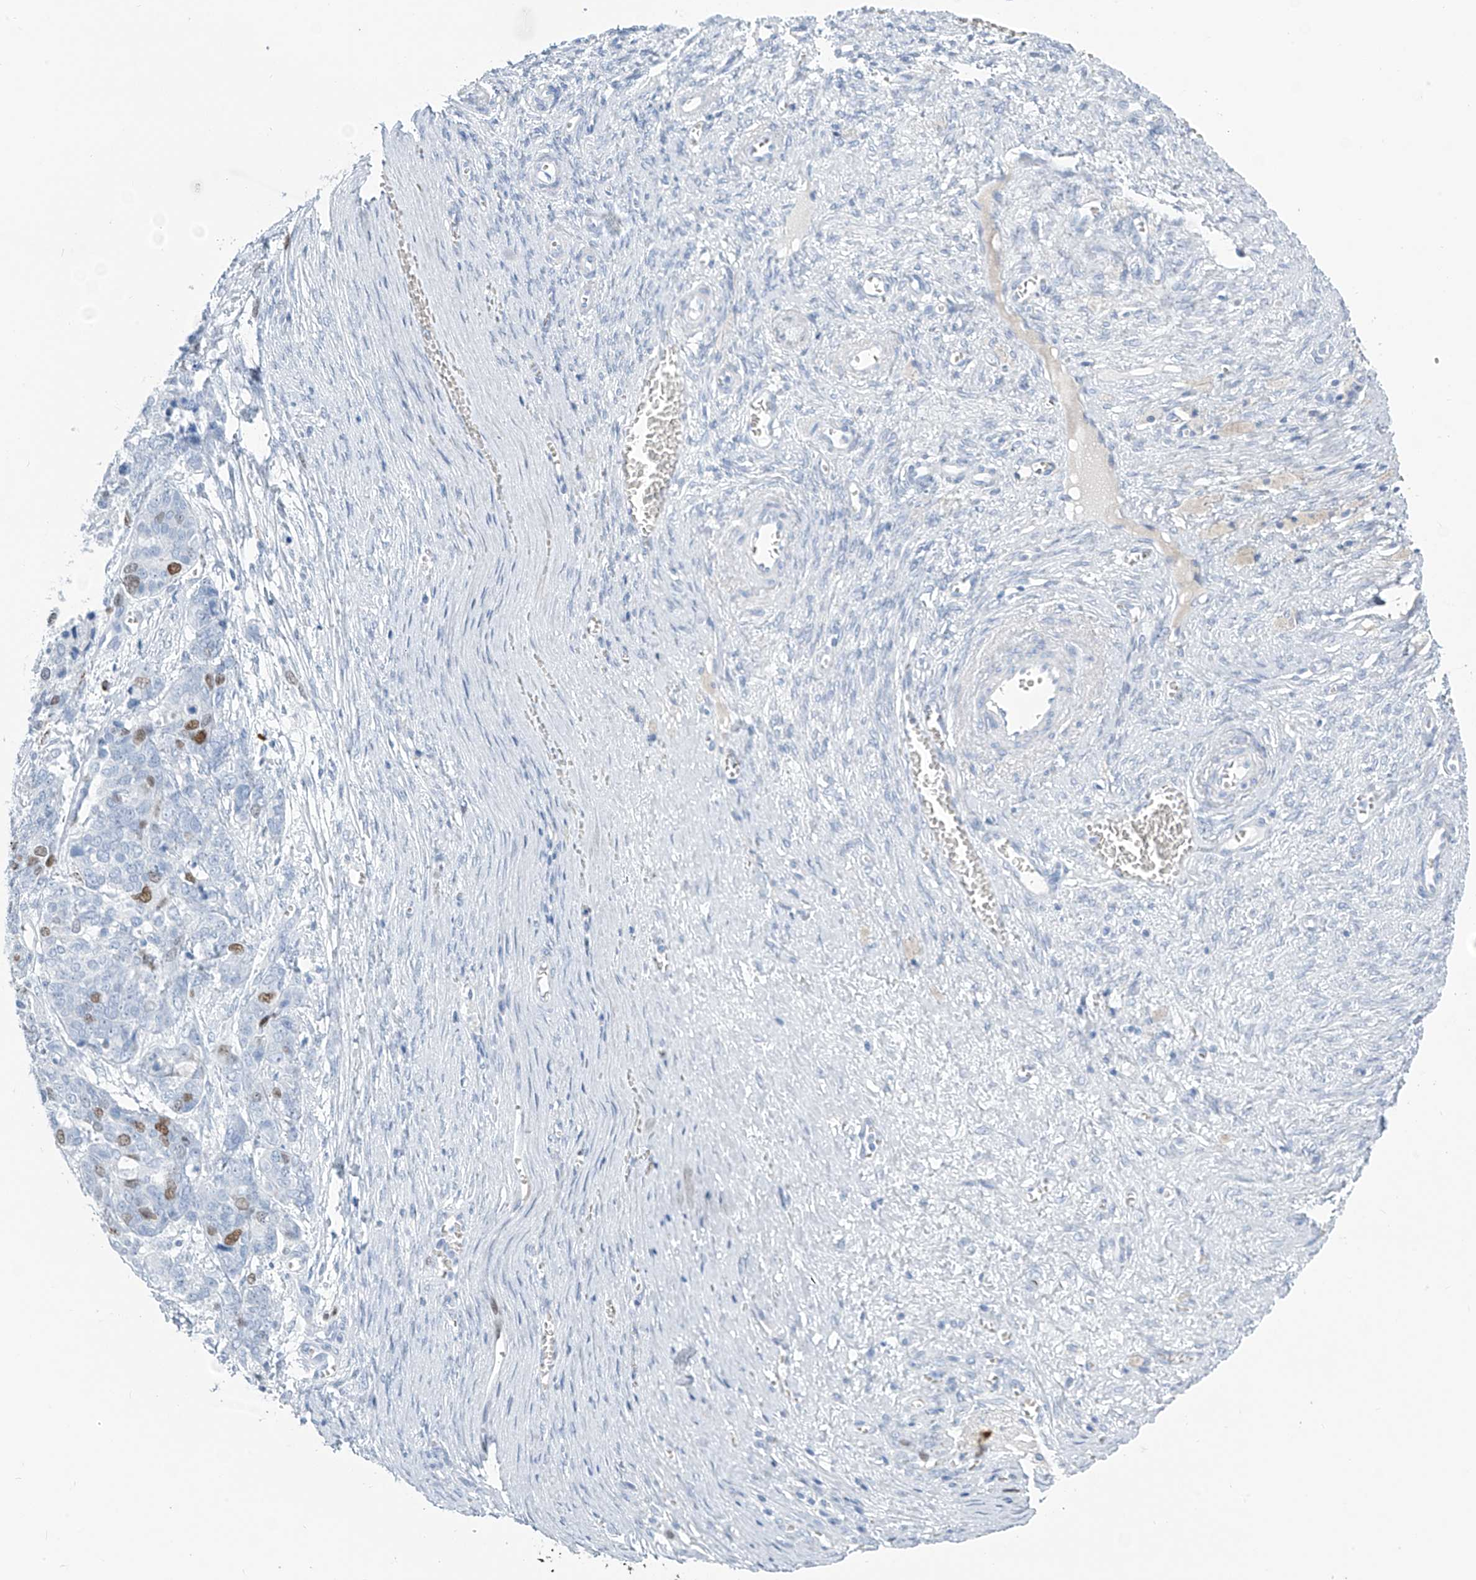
{"staining": {"intensity": "moderate", "quantity": "<25%", "location": "nuclear"}, "tissue": "ovarian cancer", "cell_type": "Tumor cells", "image_type": "cancer", "snomed": [{"axis": "morphology", "description": "Cystadenocarcinoma, serous, NOS"}, {"axis": "topography", "description": "Ovary"}], "caption": "Immunohistochemistry (IHC) of ovarian serous cystadenocarcinoma demonstrates low levels of moderate nuclear expression in approximately <25% of tumor cells.", "gene": "SGO2", "patient": {"sex": "female", "age": 44}}